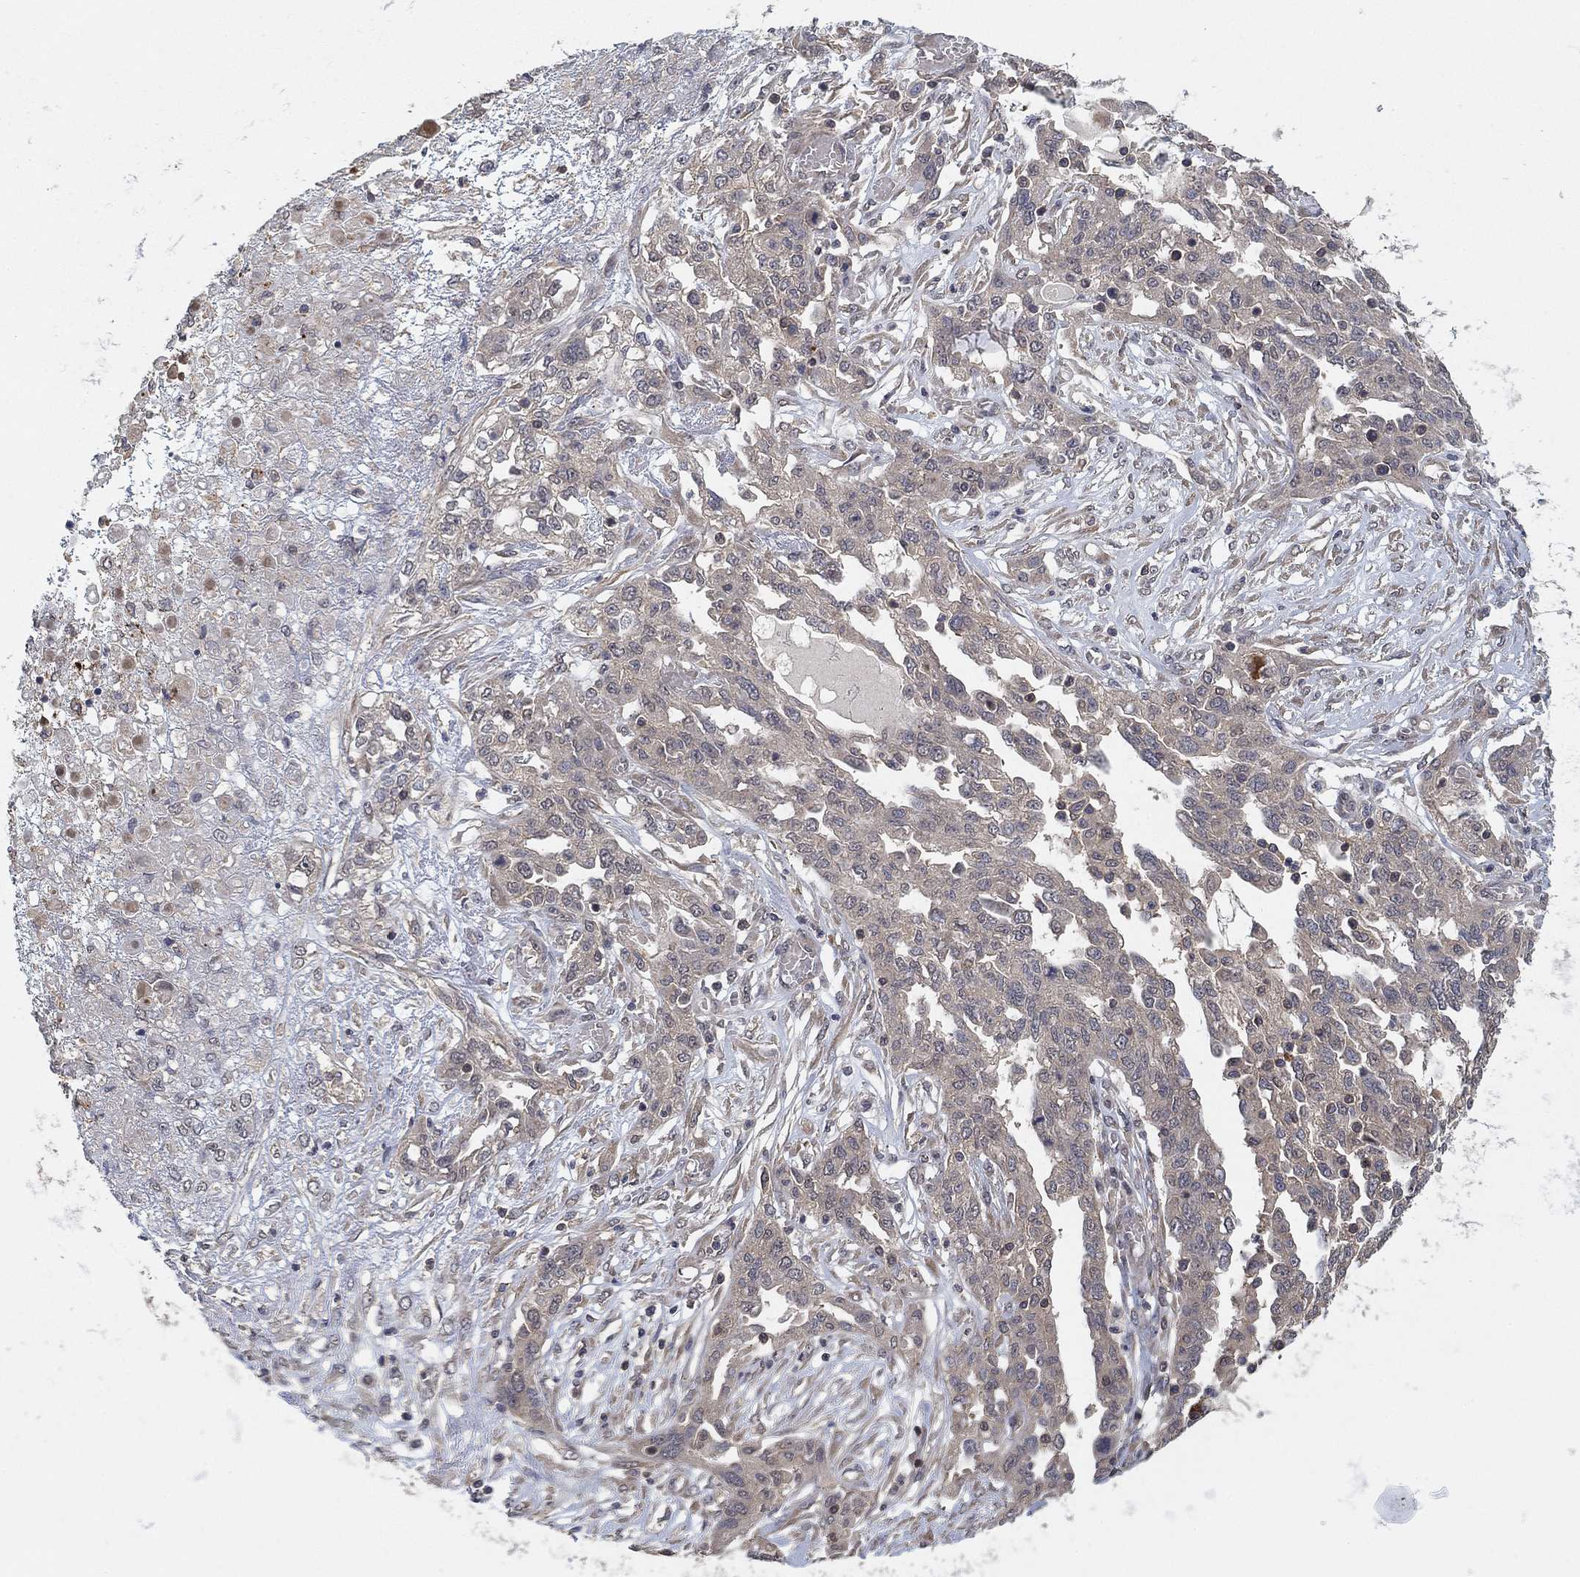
{"staining": {"intensity": "negative", "quantity": "none", "location": "none"}, "tissue": "ovarian cancer", "cell_type": "Tumor cells", "image_type": "cancer", "snomed": [{"axis": "morphology", "description": "Cystadenocarcinoma, serous, NOS"}, {"axis": "topography", "description": "Ovary"}], "caption": "DAB immunohistochemical staining of serous cystadenocarcinoma (ovarian) displays no significant positivity in tumor cells.", "gene": "CCDC43", "patient": {"sex": "female", "age": 67}}